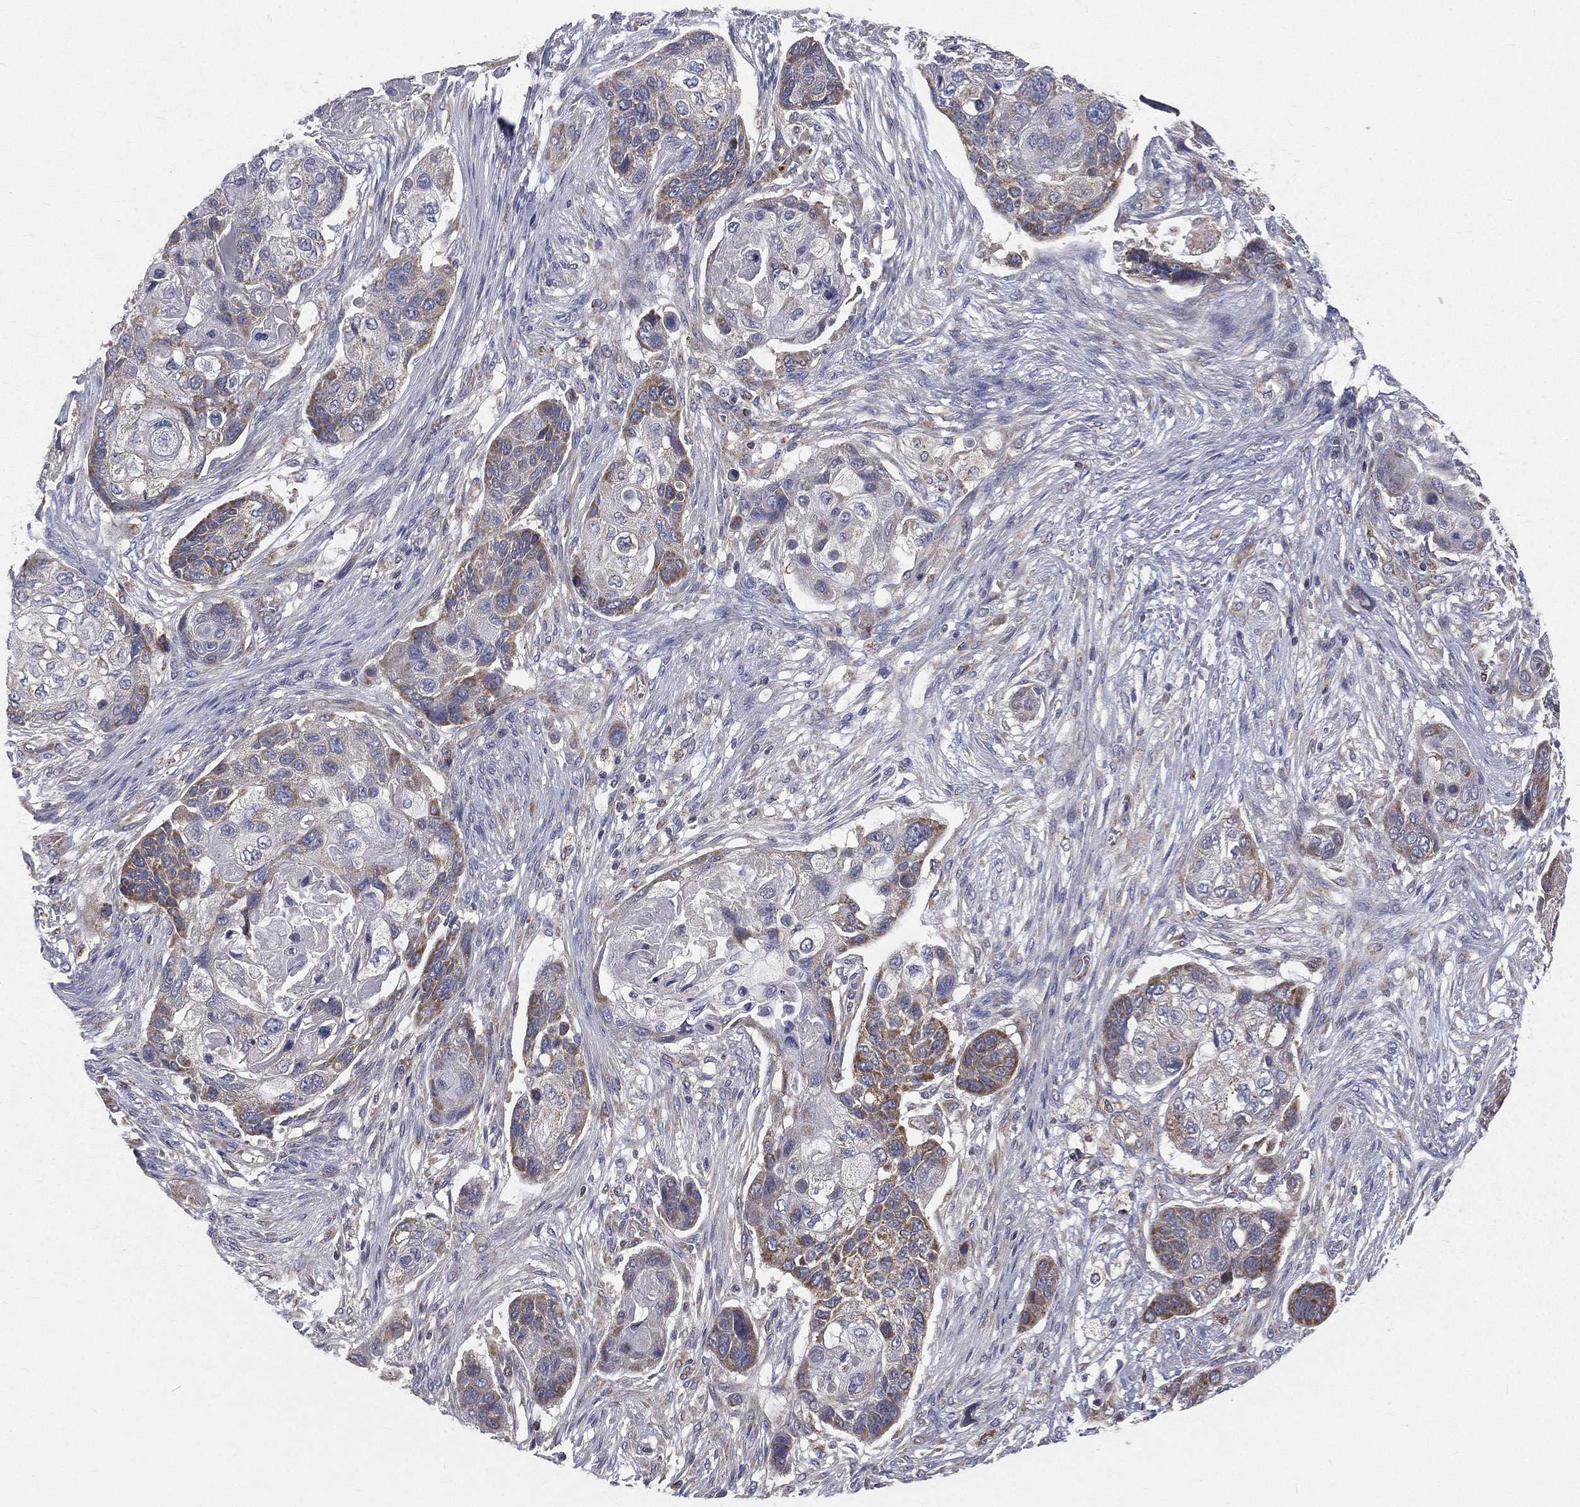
{"staining": {"intensity": "moderate", "quantity": "25%-75%", "location": "cytoplasmic/membranous"}, "tissue": "lung cancer", "cell_type": "Tumor cells", "image_type": "cancer", "snomed": [{"axis": "morphology", "description": "Squamous cell carcinoma, NOS"}, {"axis": "topography", "description": "Lung"}], "caption": "Human lung cancer (squamous cell carcinoma) stained with a protein marker shows moderate staining in tumor cells.", "gene": "HADH", "patient": {"sex": "male", "age": 69}}